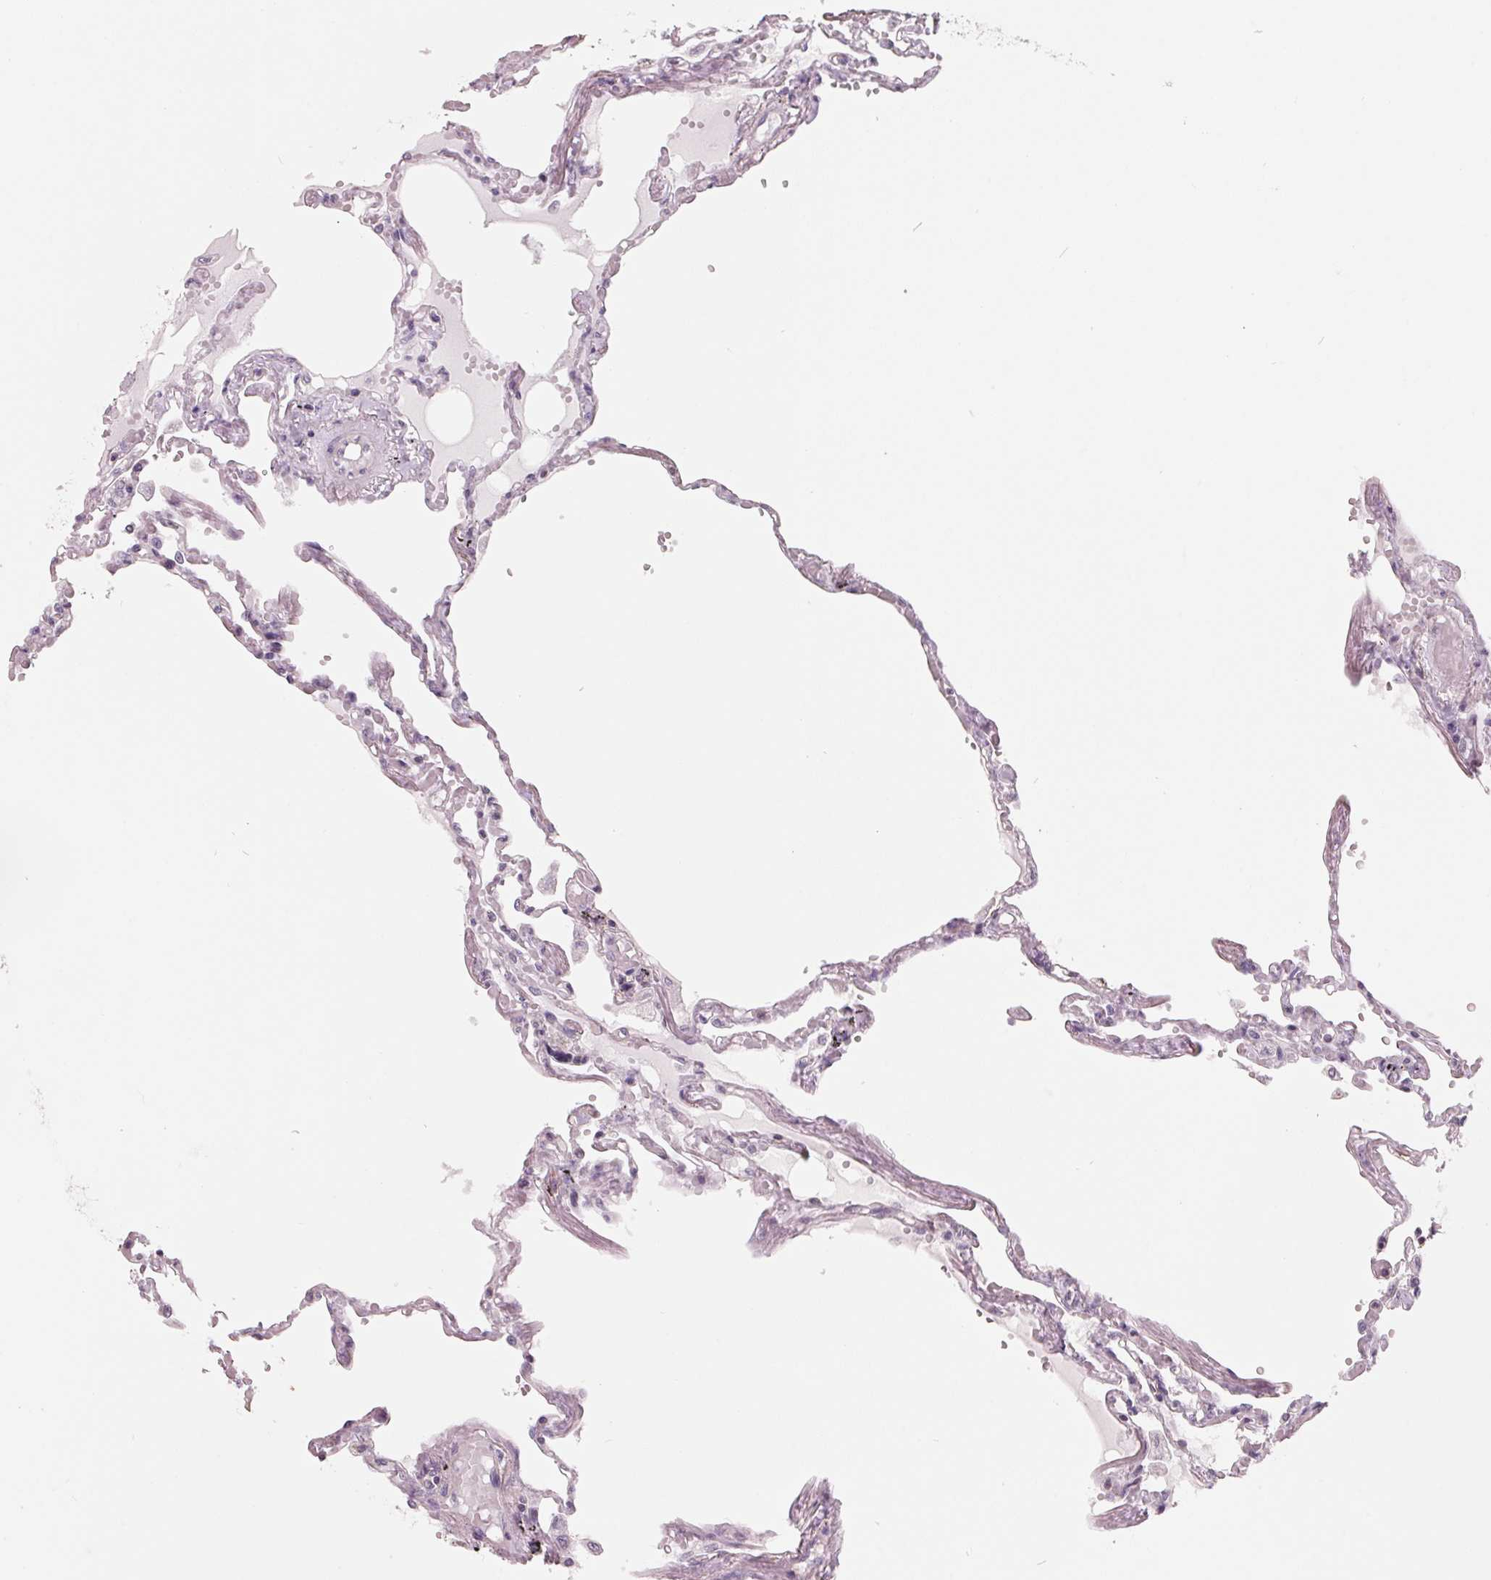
{"staining": {"intensity": "negative", "quantity": "none", "location": "none"}, "tissue": "lung", "cell_type": "Alveolar cells", "image_type": "normal", "snomed": [{"axis": "morphology", "description": "Normal tissue, NOS"}, {"axis": "morphology", "description": "Adenocarcinoma, NOS"}, {"axis": "topography", "description": "Cartilage tissue"}, {"axis": "topography", "description": "Lung"}], "caption": "Alveolar cells show no significant protein staining in normal lung. (Brightfield microscopy of DAB immunohistochemistry at high magnification).", "gene": "FTCD", "patient": {"sex": "female", "age": 67}}